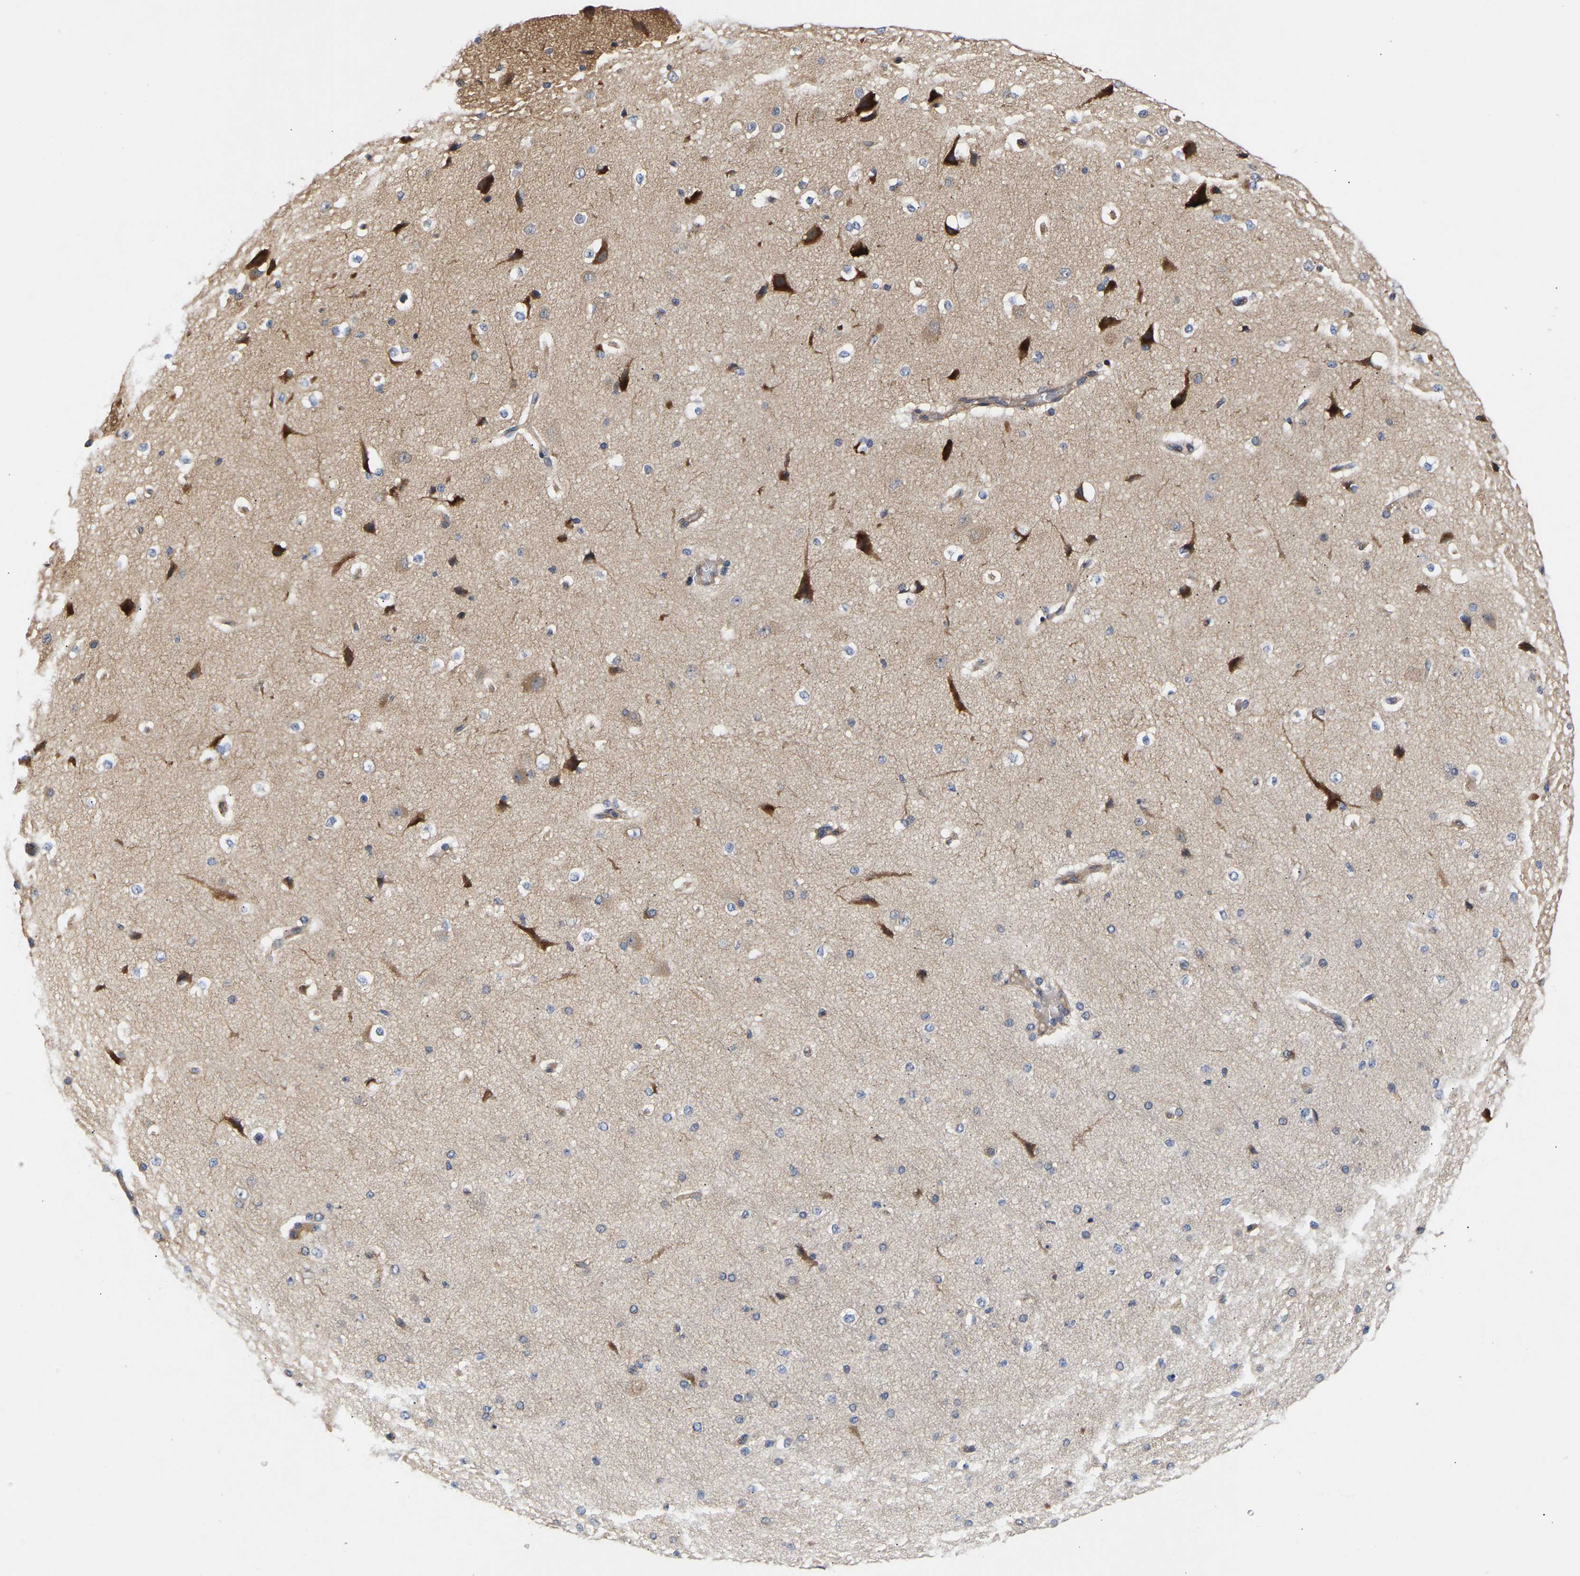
{"staining": {"intensity": "weak", "quantity": ">75%", "location": "cytoplasmic/membranous"}, "tissue": "cerebral cortex", "cell_type": "Endothelial cells", "image_type": "normal", "snomed": [{"axis": "morphology", "description": "Normal tissue, NOS"}, {"axis": "morphology", "description": "Developmental malformation"}, {"axis": "topography", "description": "Cerebral cortex"}], "caption": "This is a photomicrograph of IHC staining of normal cerebral cortex, which shows weak positivity in the cytoplasmic/membranous of endothelial cells.", "gene": "KASH5", "patient": {"sex": "female", "age": 30}}